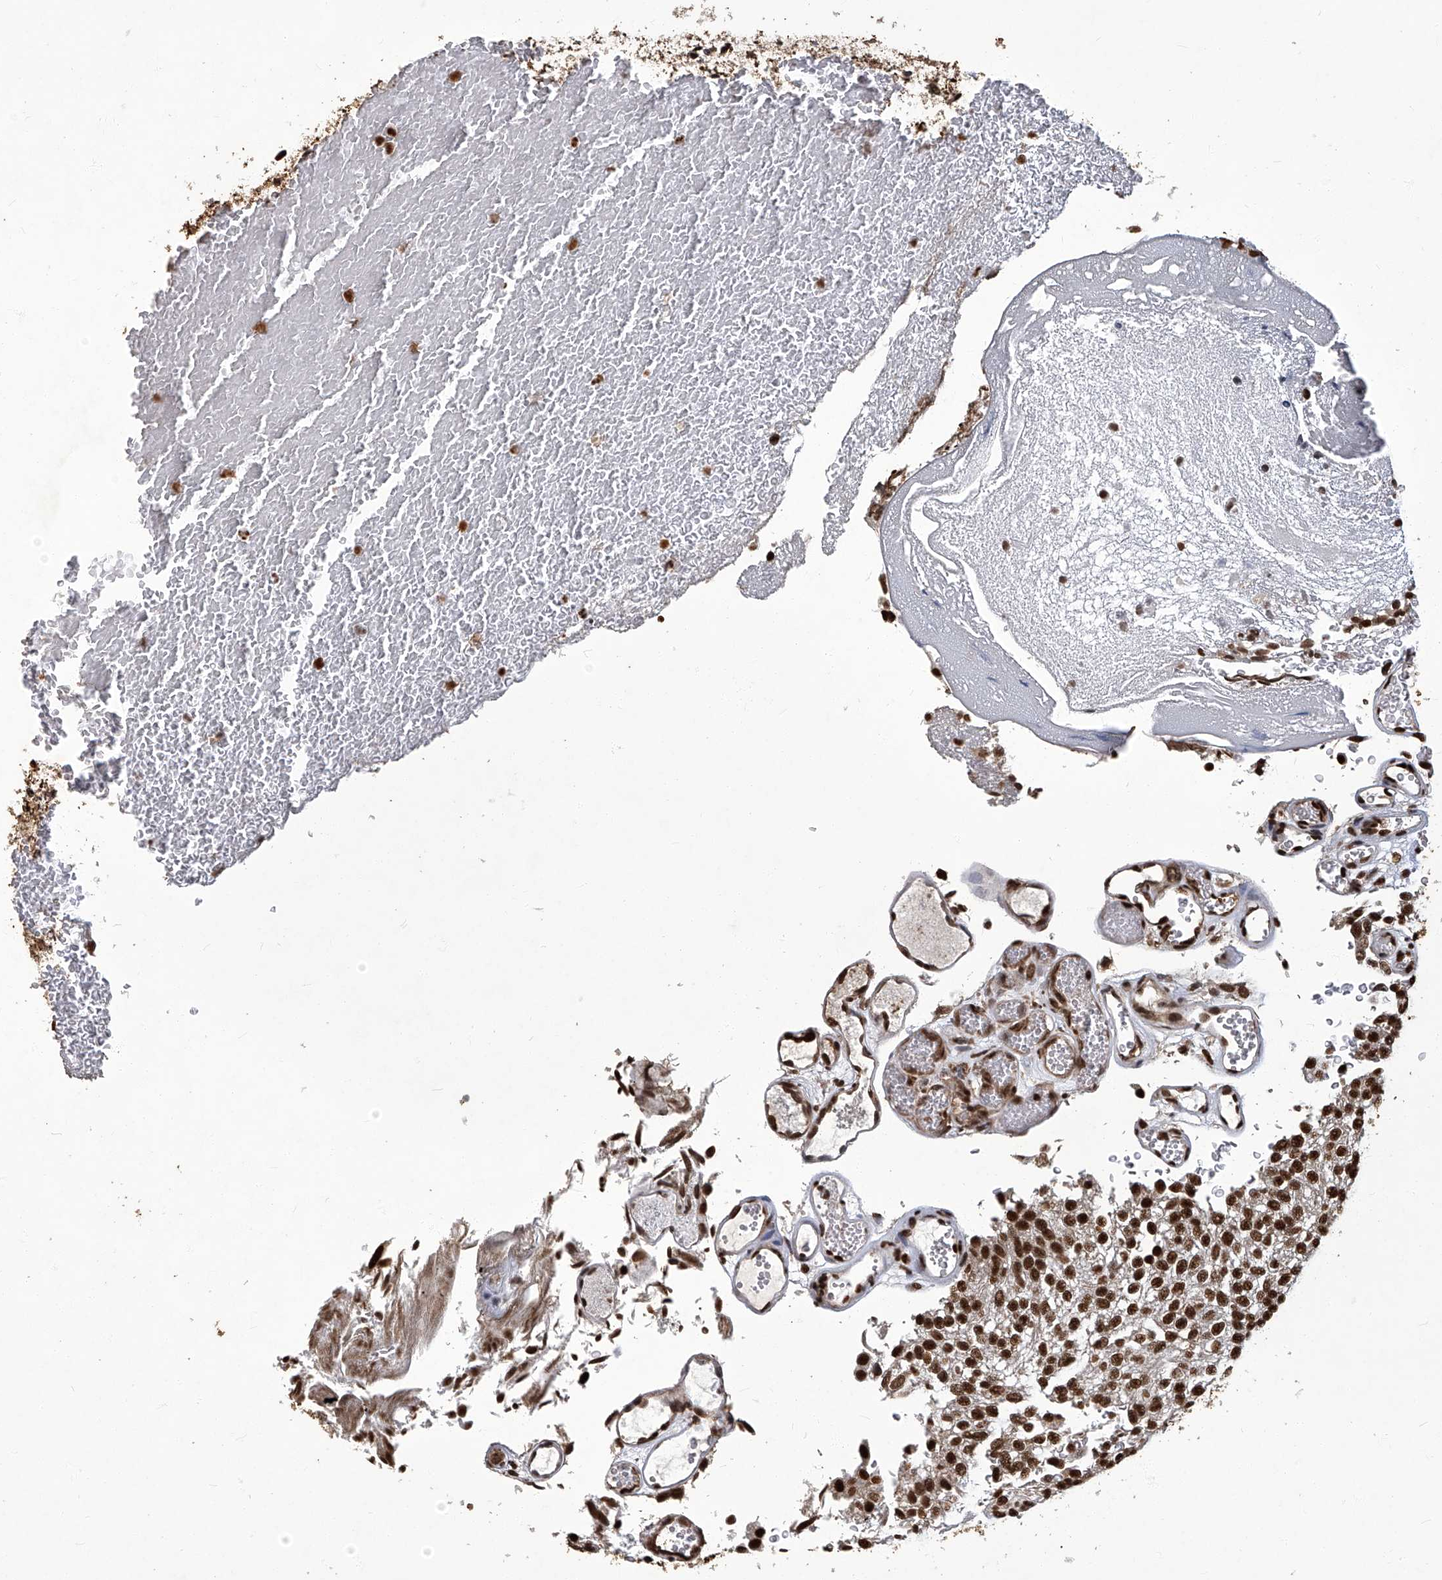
{"staining": {"intensity": "strong", "quantity": ">75%", "location": "nuclear"}, "tissue": "urothelial cancer", "cell_type": "Tumor cells", "image_type": "cancer", "snomed": [{"axis": "morphology", "description": "Urothelial carcinoma, Low grade"}, {"axis": "topography", "description": "Urinary bladder"}], "caption": "Urothelial carcinoma (low-grade) tissue demonstrates strong nuclear positivity in about >75% of tumor cells The staining is performed using DAB (3,3'-diaminobenzidine) brown chromogen to label protein expression. The nuclei are counter-stained blue using hematoxylin.", "gene": "HBP1", "patient": {"sex": "male", "age": 78}}